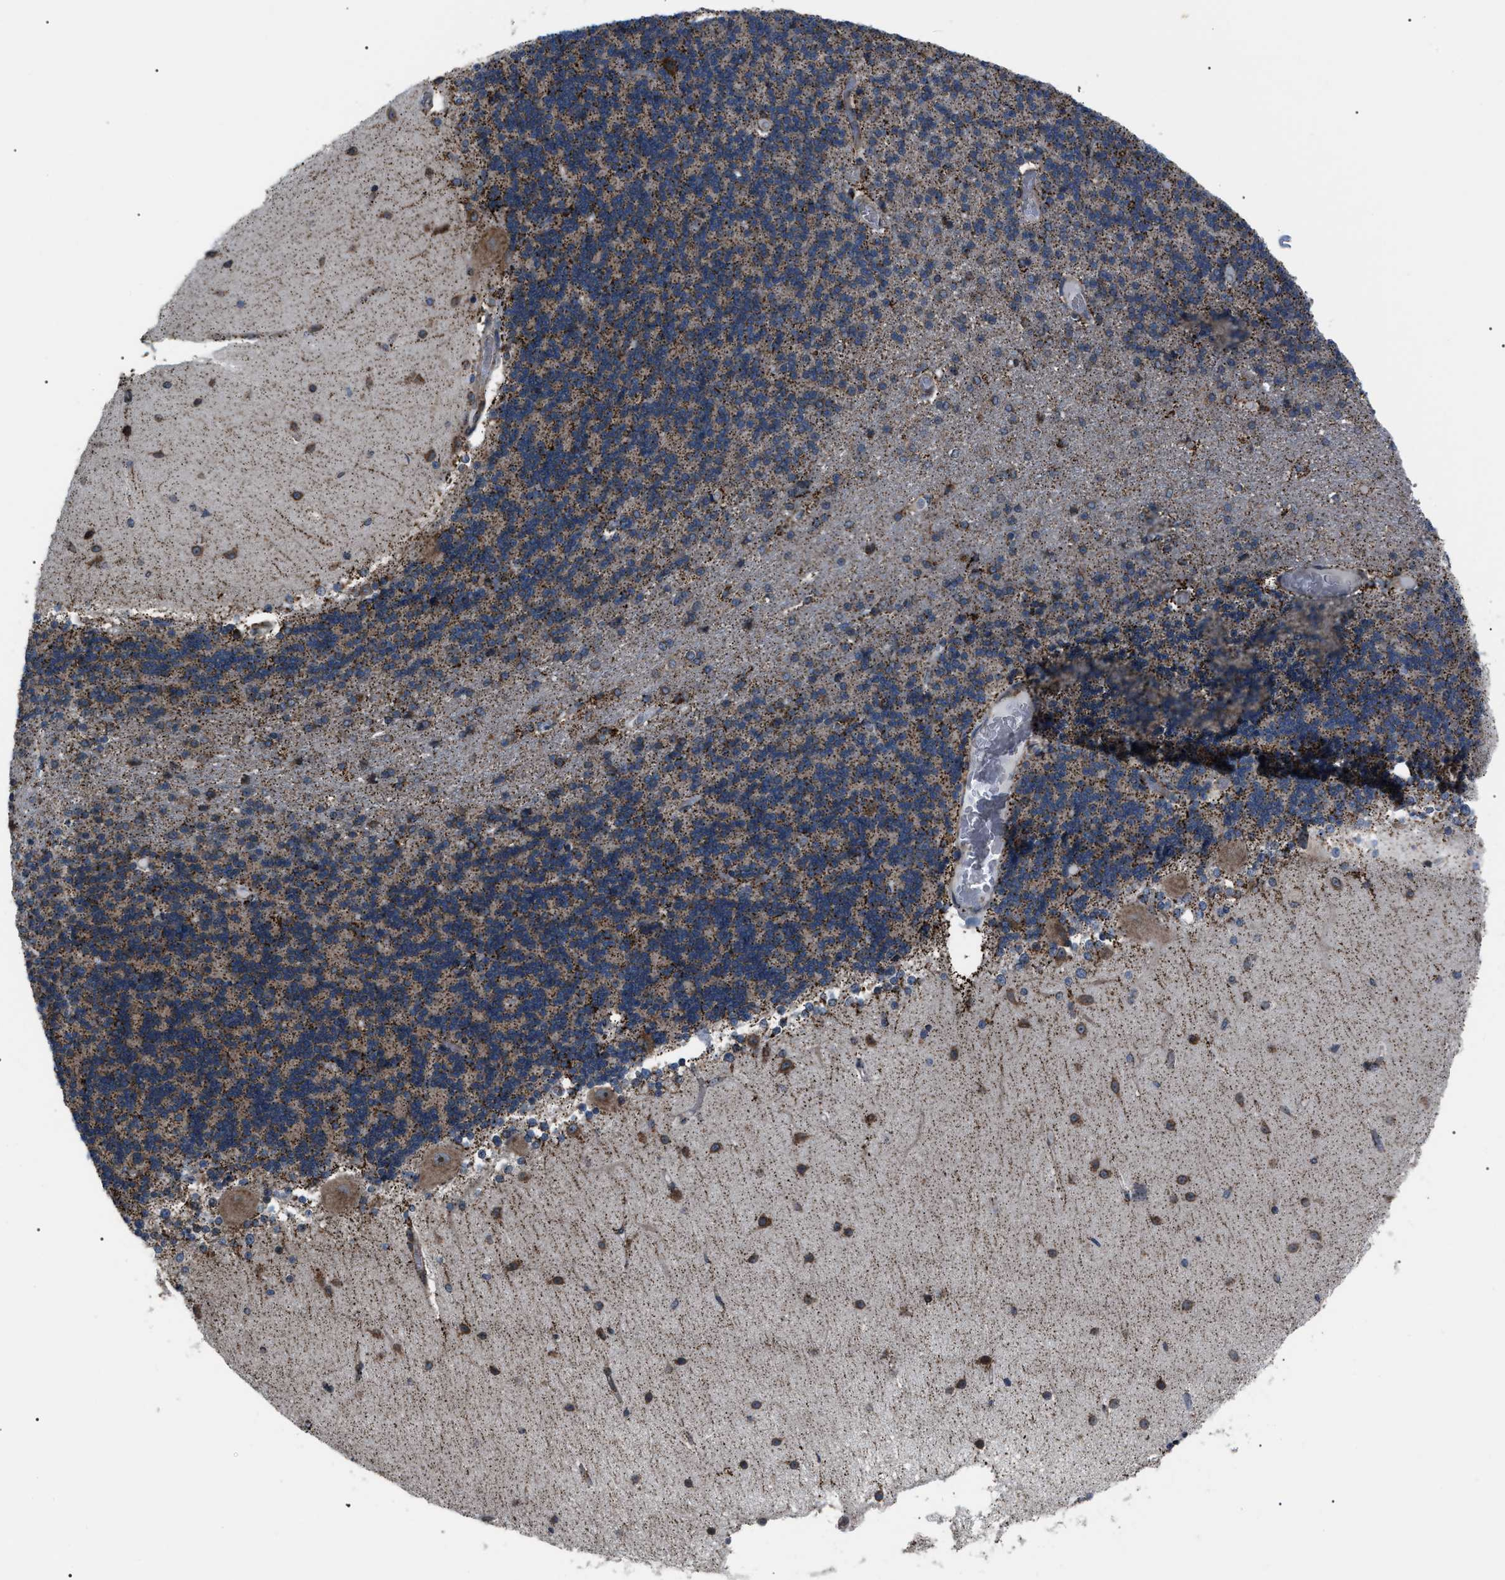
{"staining": {"intensity": "moderate", "quantity": "<25%", "location": "cytoplasmic/membranous"}, "tissue": "cerebellum", "cell_type": "Cells in granular layer", "image_type": "normal", "snomed": [{"axis": "morphology", "description": "Normal tissue, NOS"}, {"axis": "topography", "description": "Cerebellum"}], "caption": "A photomicrograph showing moderate cytoplasmic/membranous positivity in approximately <25% of cells in granular layer in unremarkable cerebellum, as visualized by brown immunohistochemical staining.", "gene": "AGO2", "patient": {"sex": "female", "age": 54}}